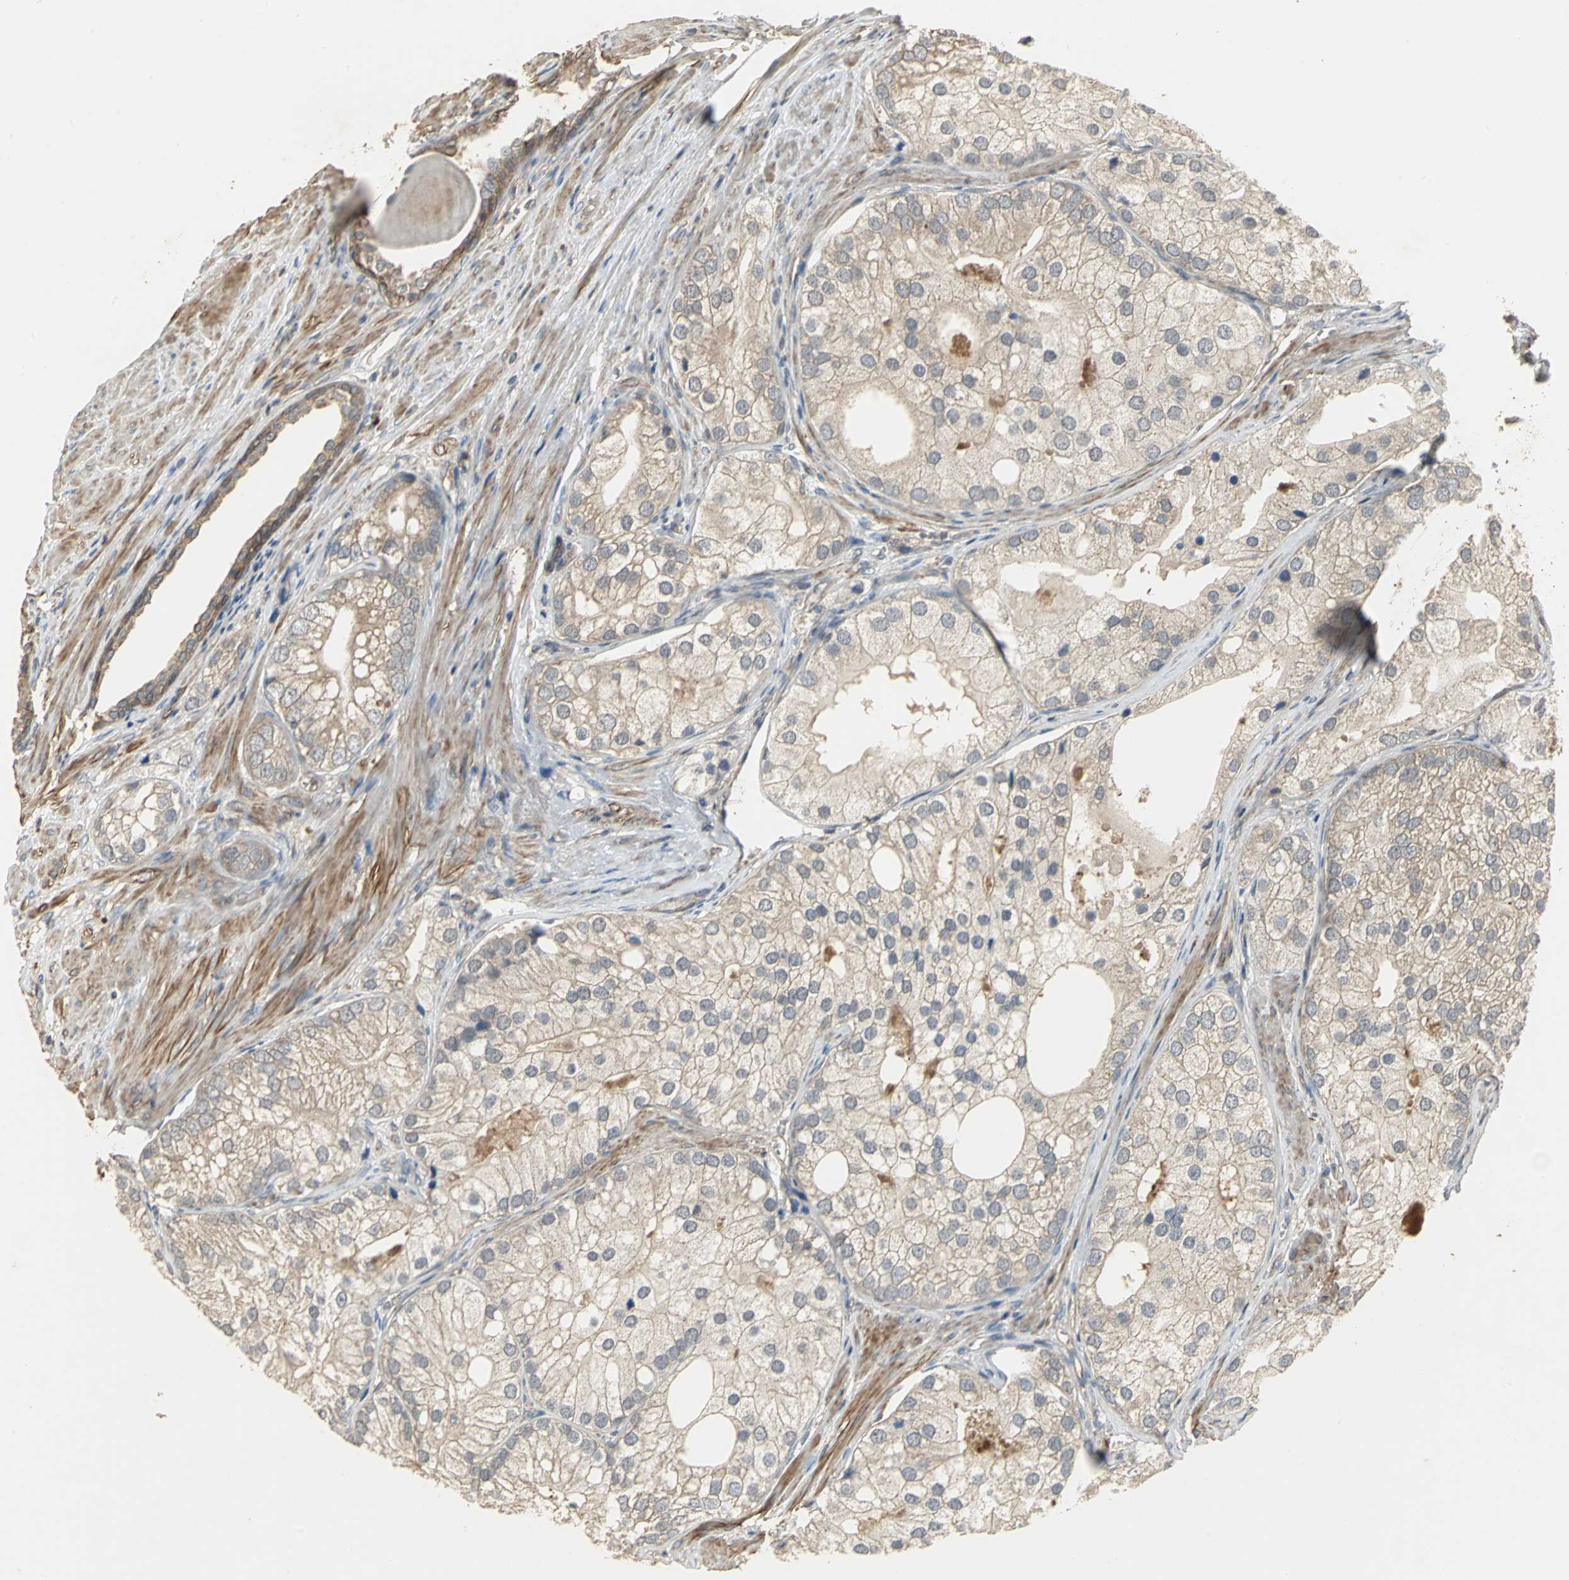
{"staining": {"intensity": "weak", "quantity": ">75%", "location": "cytoplasmic/membranous"}, "tissue": "prostate cancer", "cell_type": "Tumor cells", "image_type": "cancer", "snomed": [{"axis": "morphology", "description": "Adenocarcinoma, Low grade"}, {"axis": "topography", "description": "Prostate"}], "caption": "Protein staining of adenocarcinoma (low-grade) (prostate) tissue exhibits weak cytoplasmic/membranous positivity in approximately >75% of tumor cells. (IHC, brightfield microscopy, high magnification).", "gene": "MET", "patient": {"sex": "male", "age": 69}}